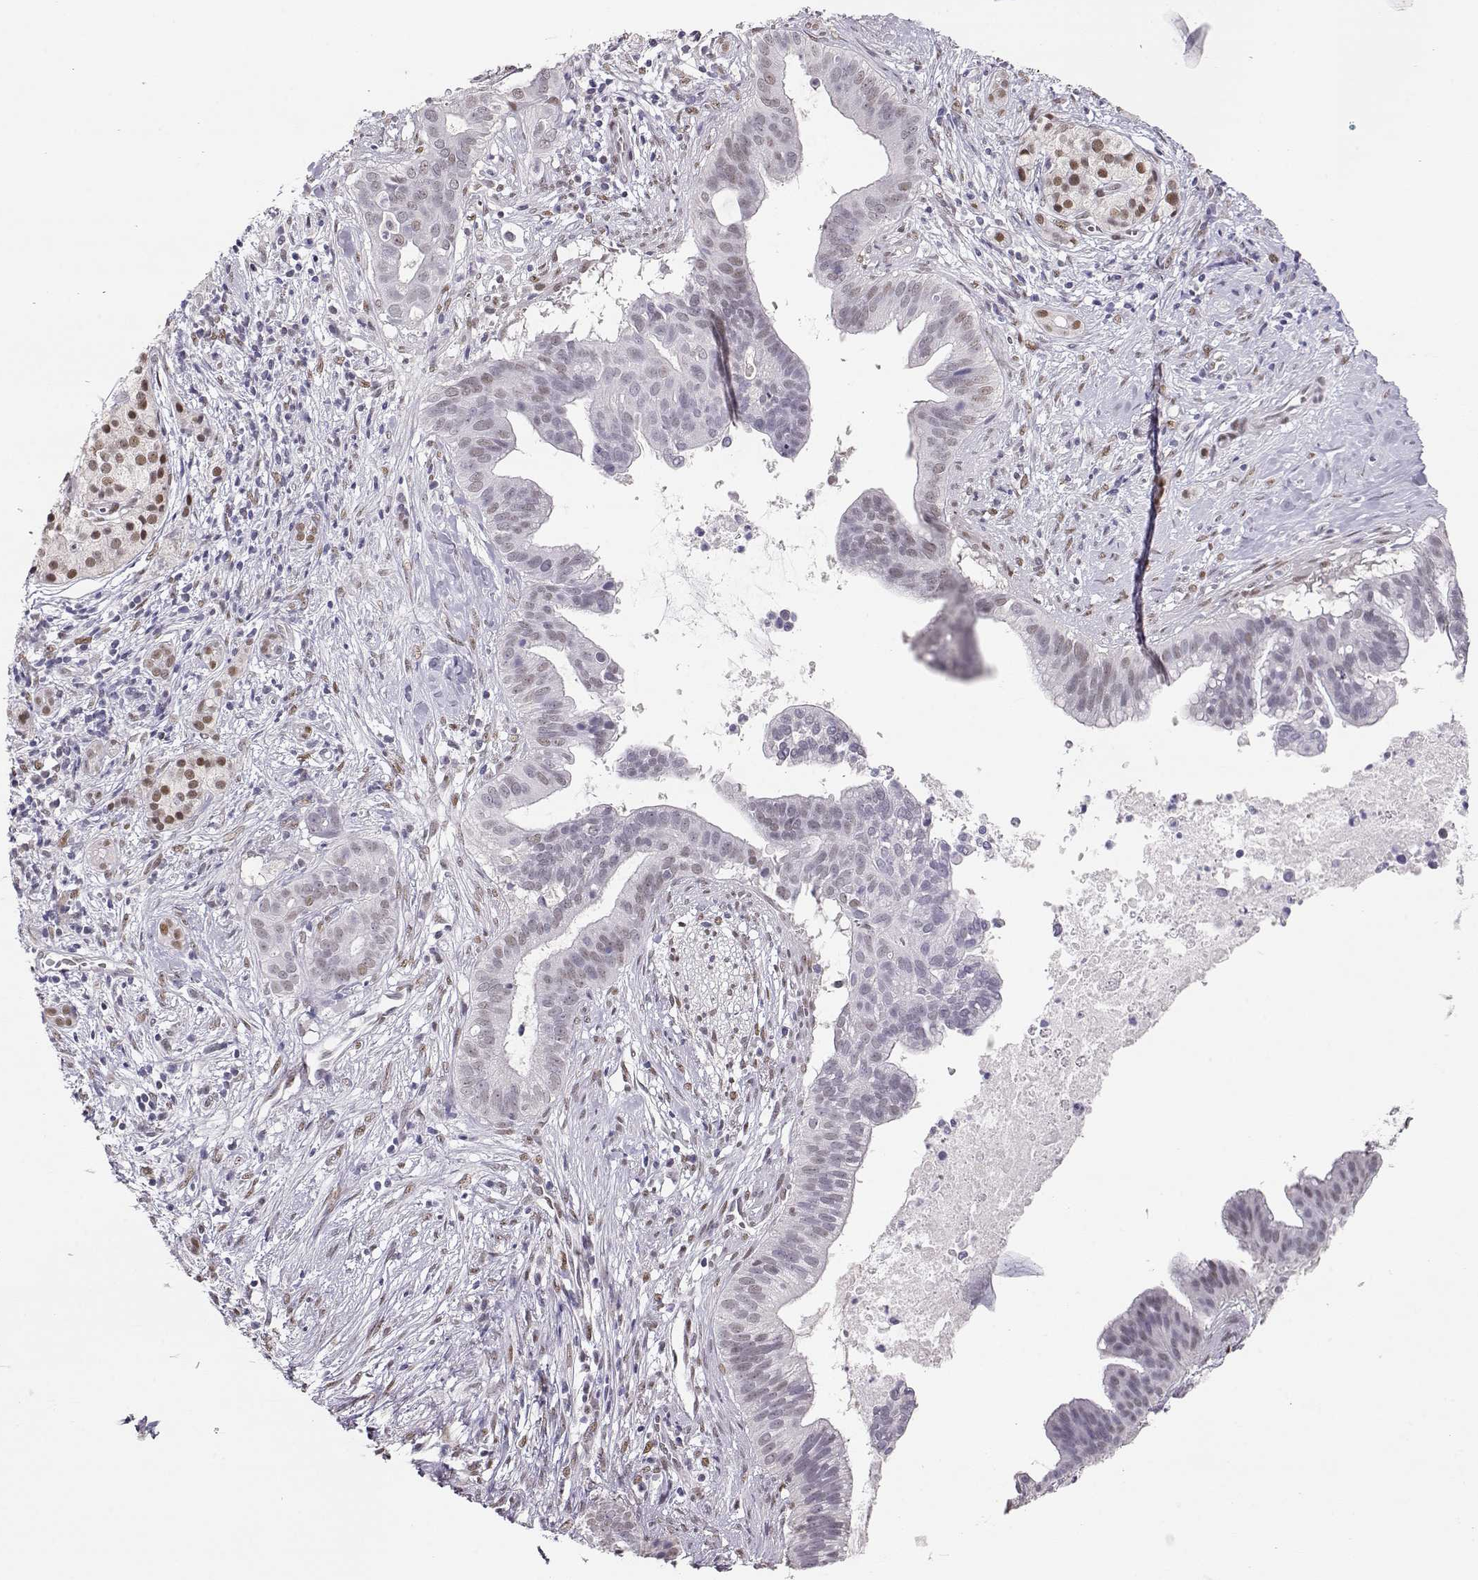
{"staining": {"intensity": "weak", "quantity": "<25%", "location": "nuclear"}, "tissue": "pancreatic cancer", "cell_type": "Tumor cells", "image_type": "cancer", "snomed": [{"axis": "morphology", "description": "Adenocarcinoma, NOS"}, {"axis": "topography", "description": "Pancreas"}], "caption": "High power microscopy micrograph of an immunohistochemistry micrograph of adenocarcinoma (pancreatic), revealing no significant staining in tumor cells. (DAB (3,3'-diaminobenzidine) immunohistochemistry visualized using brightfield microscopy, high magnification).", "gene": "POLI", "patient": {"sex": "male", "age": 61}}